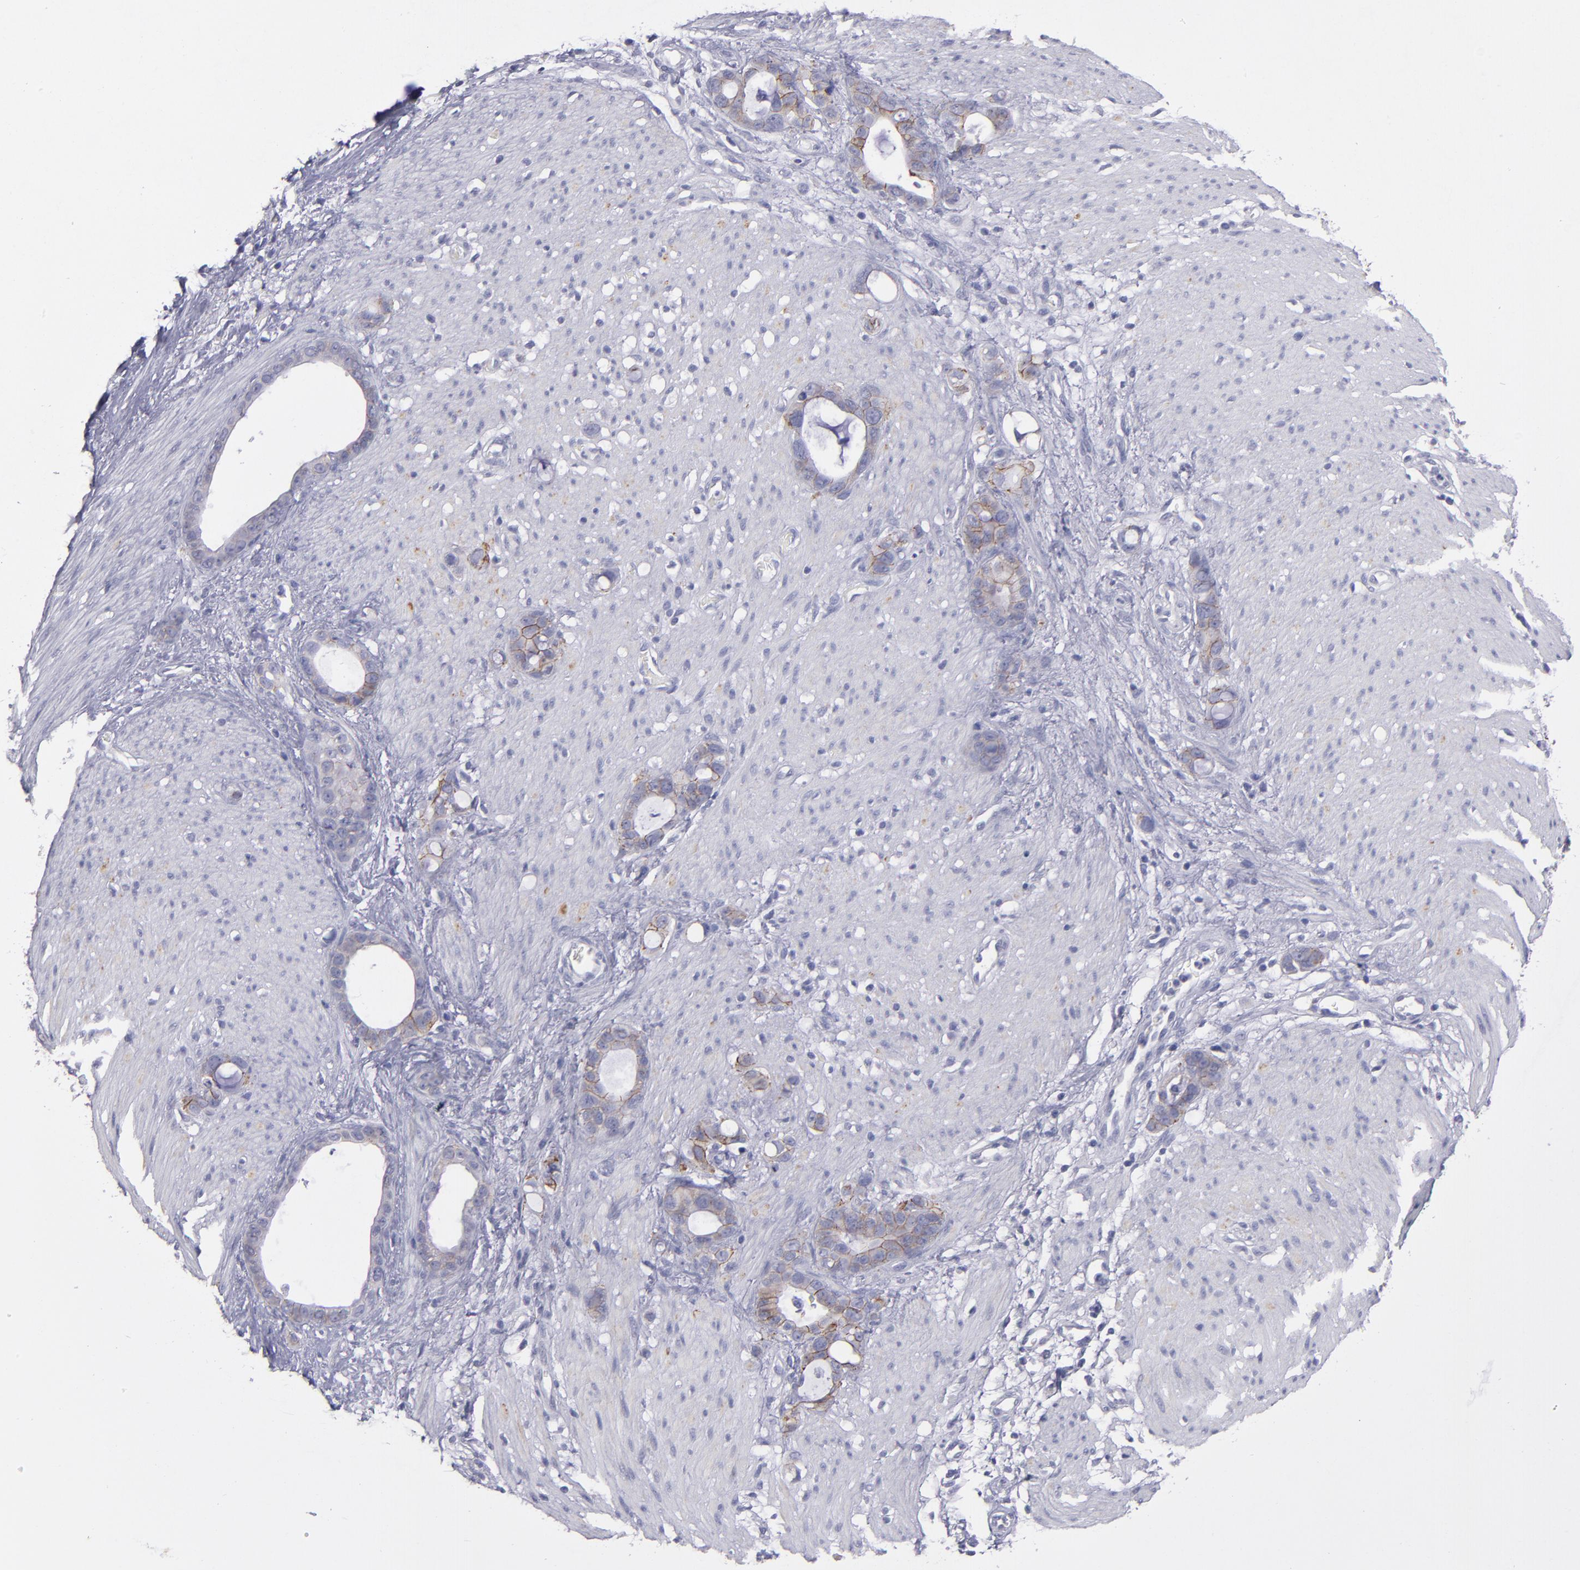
{"staining": {"intensity": "moderate", "quantity": ">75%", "location": "cytoplasmic/membranous"}, "tissue": "stomach cancer", "cell_type": "Tumor cells", "image_type": "cancer", "snomed": [{"axis": "morphology", "description": "Adenocarcinoma, NOS"}, {"axis": "topography", "description": "Stomach"}], "caption": "Moderate cytoplasmic/membranous positivity is appreciated in approximately >75% of tumor cells in adenocarcinoma (stomach).", "gene": "CDH3", "patient": {"sex": "female", "age": 75}}